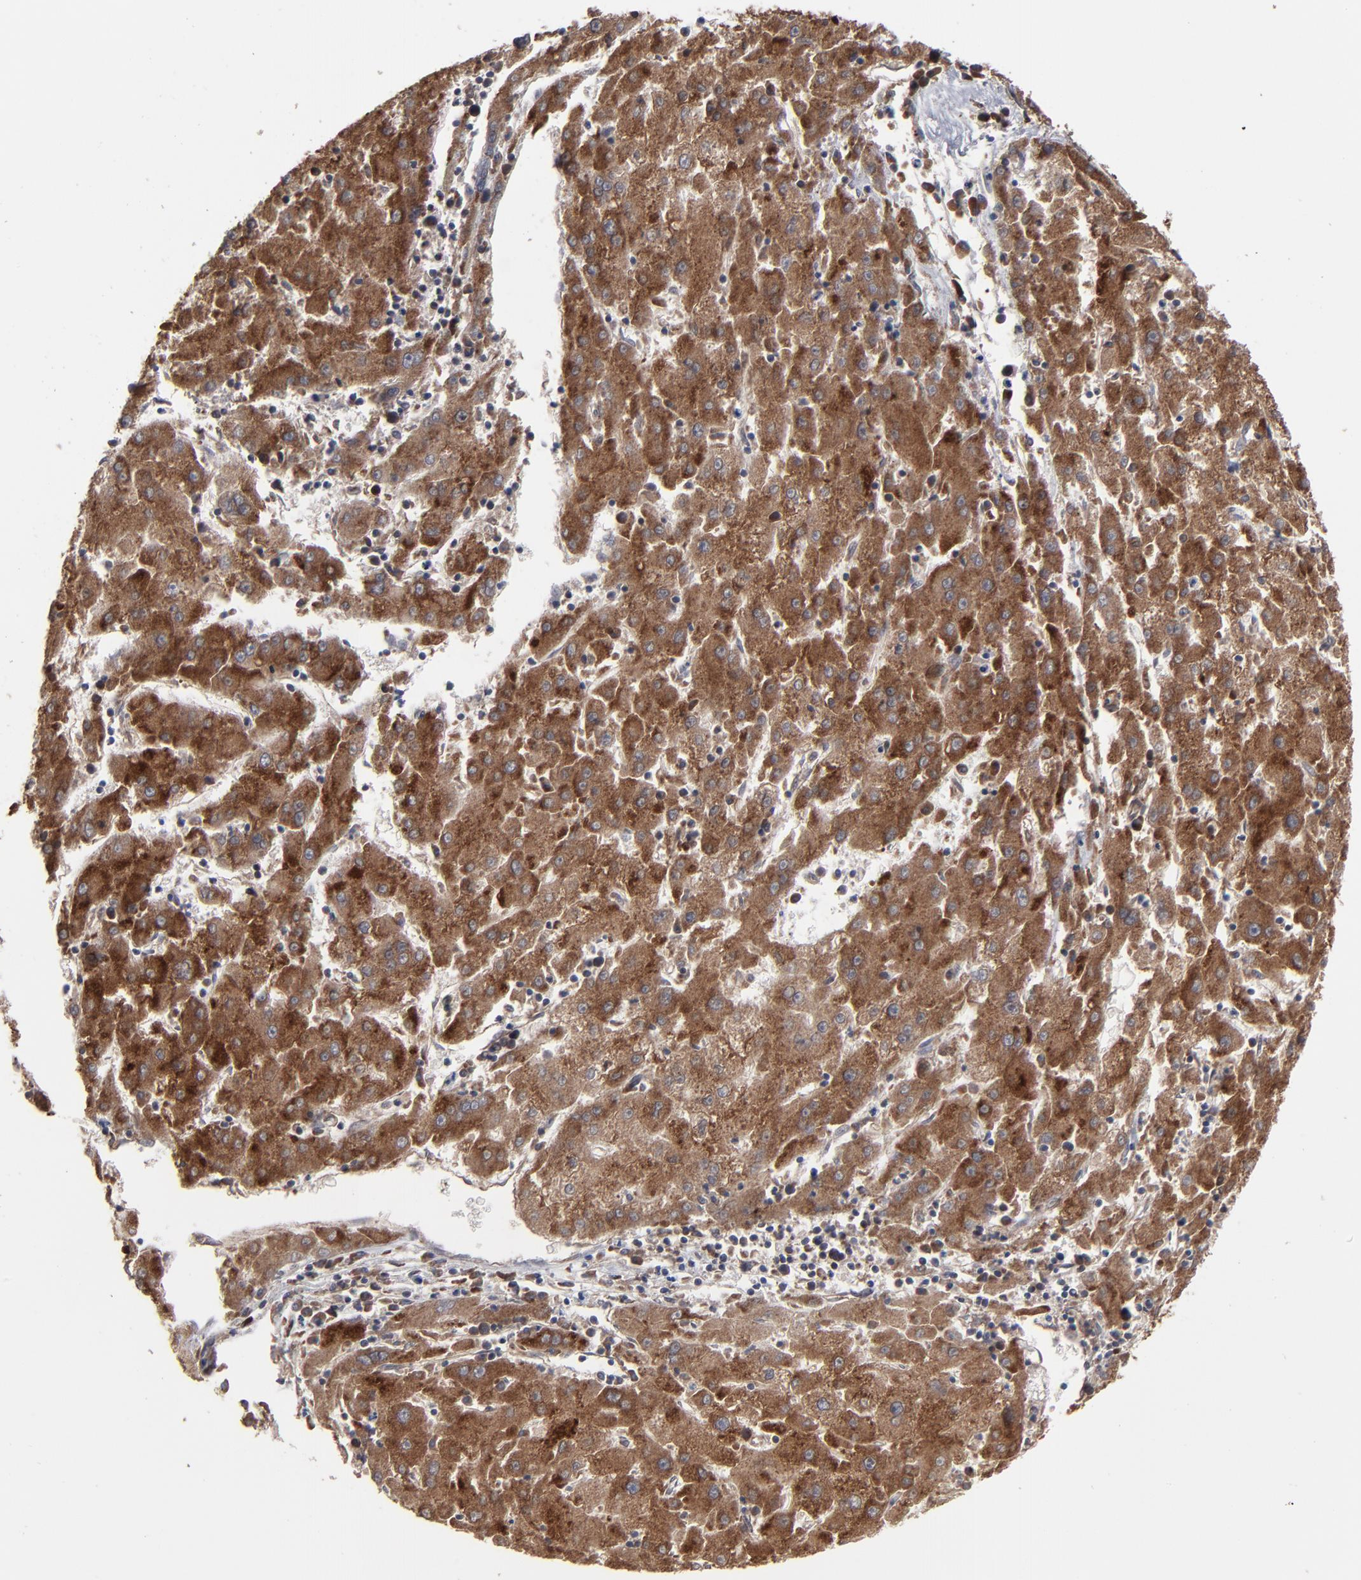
{"staining": {"intensity": "moderate", "quantity": ">75%", "location": "cytoplasmic/membranous"}, "tissue": "liver cancer", "cell_type": "Tumor cells", "image_type": "cancer", "snomed": [{"axis": "morphology", "description": "Carcinoma, Hepatocellular, NOS"}, {"axis": "topography", "description": "Liver"}], "caption": "A brown stain highlights moderate cytoplasmic/membranous staining of a protein in liver hepatocellular carcinoma tumor cells.", "gene": "CNIH1", "patient": {"sex": "male", "age": 72}}